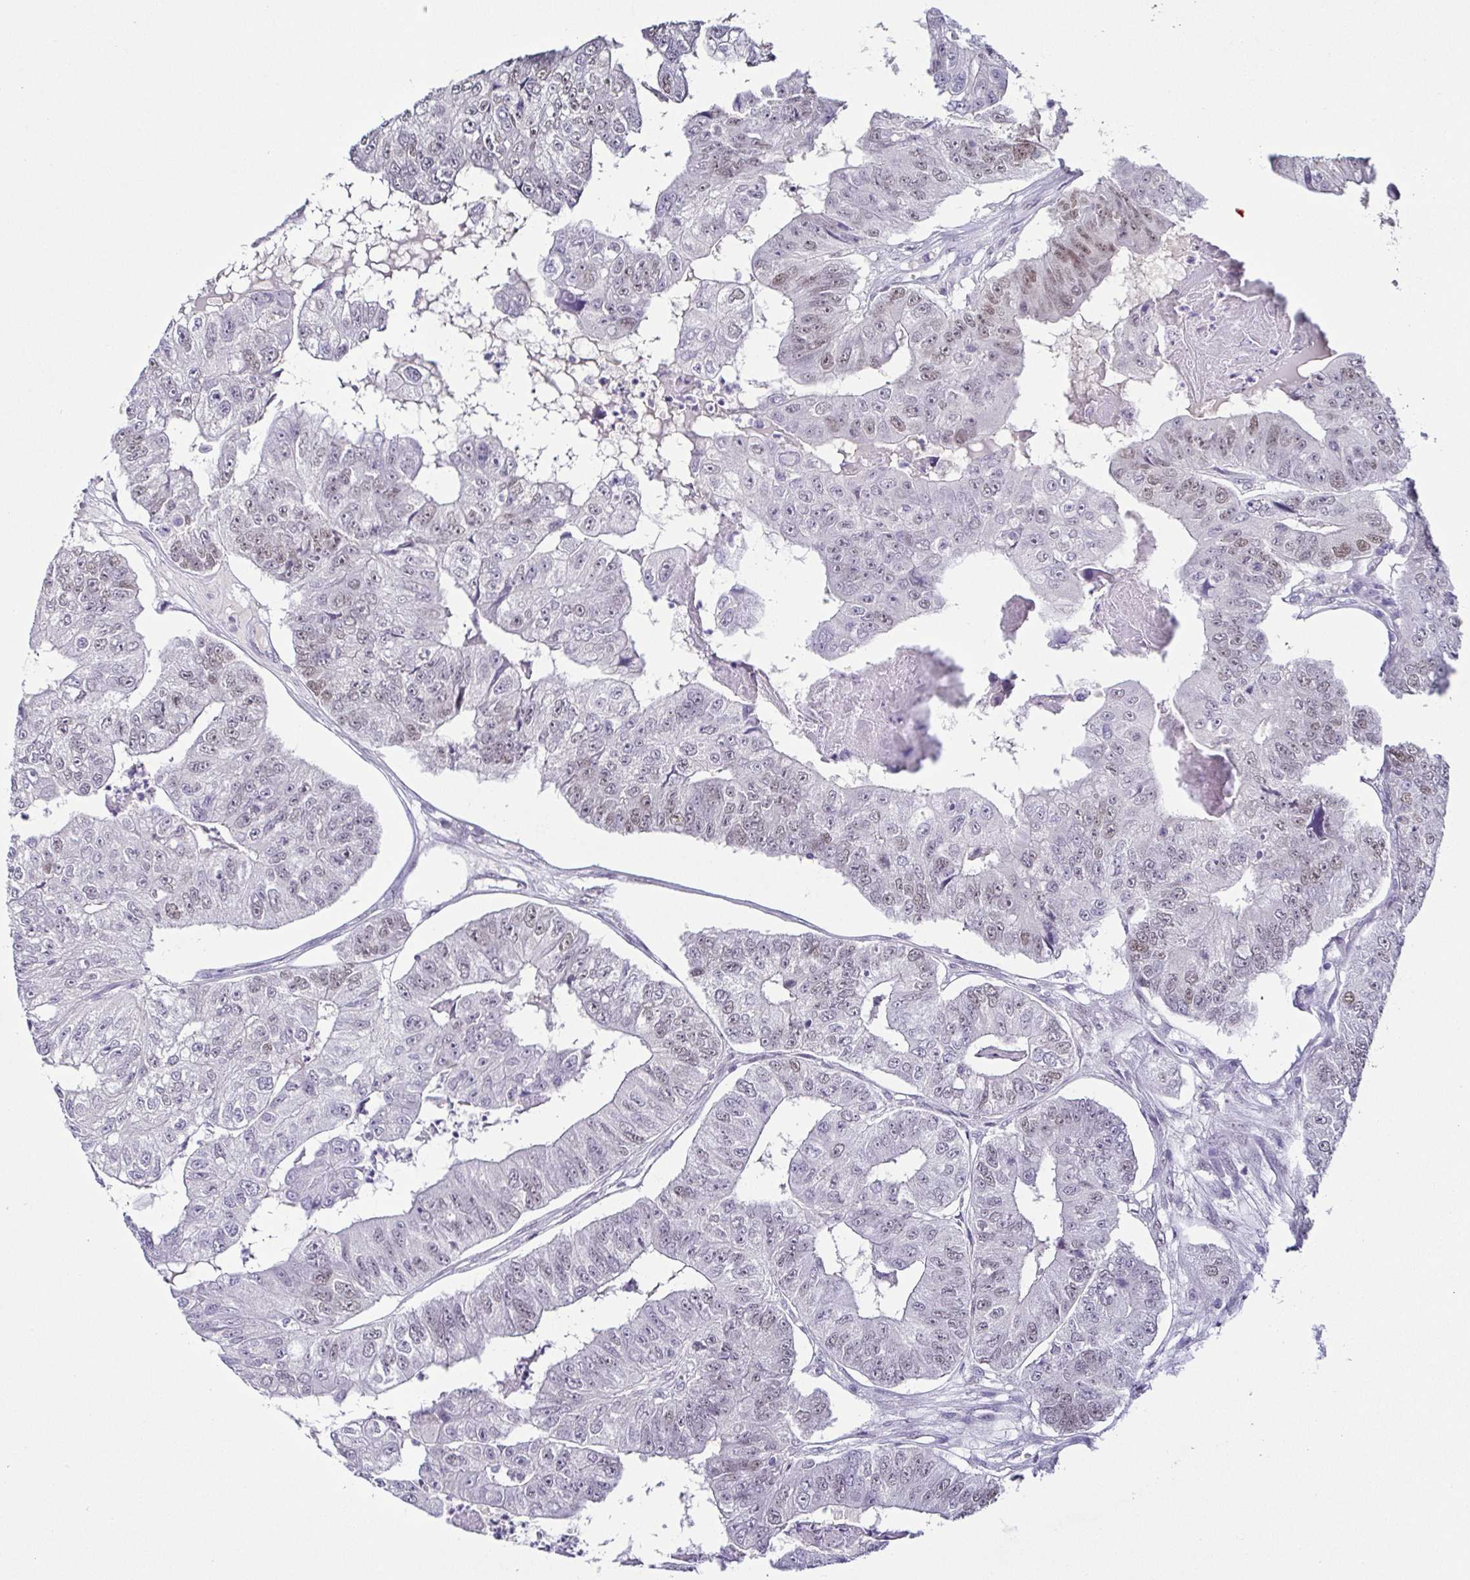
{"staining": {"intensity": "moderate", "quantity": "<25%", "location": "nuclear"}, "tissue": "colorectal cancer", "cell_type": "Tumor cells", "image_type": "cancer", "snomed": [{"axis": "morphology", "description": "Adenocarcinoma, NOS"}, {"axis": "topography", "description": "Colon"}], "caption": "Protein positivity by immunohistochemistry (IHC) reveals moderate nuclear staining in approximately <25% of tumor cells in colorectal adenocarcinoma. (IHC, brightfield microscopy, high magnification).", "gene": "TCF3", "patient": {"sex": "female", "age": 67}}